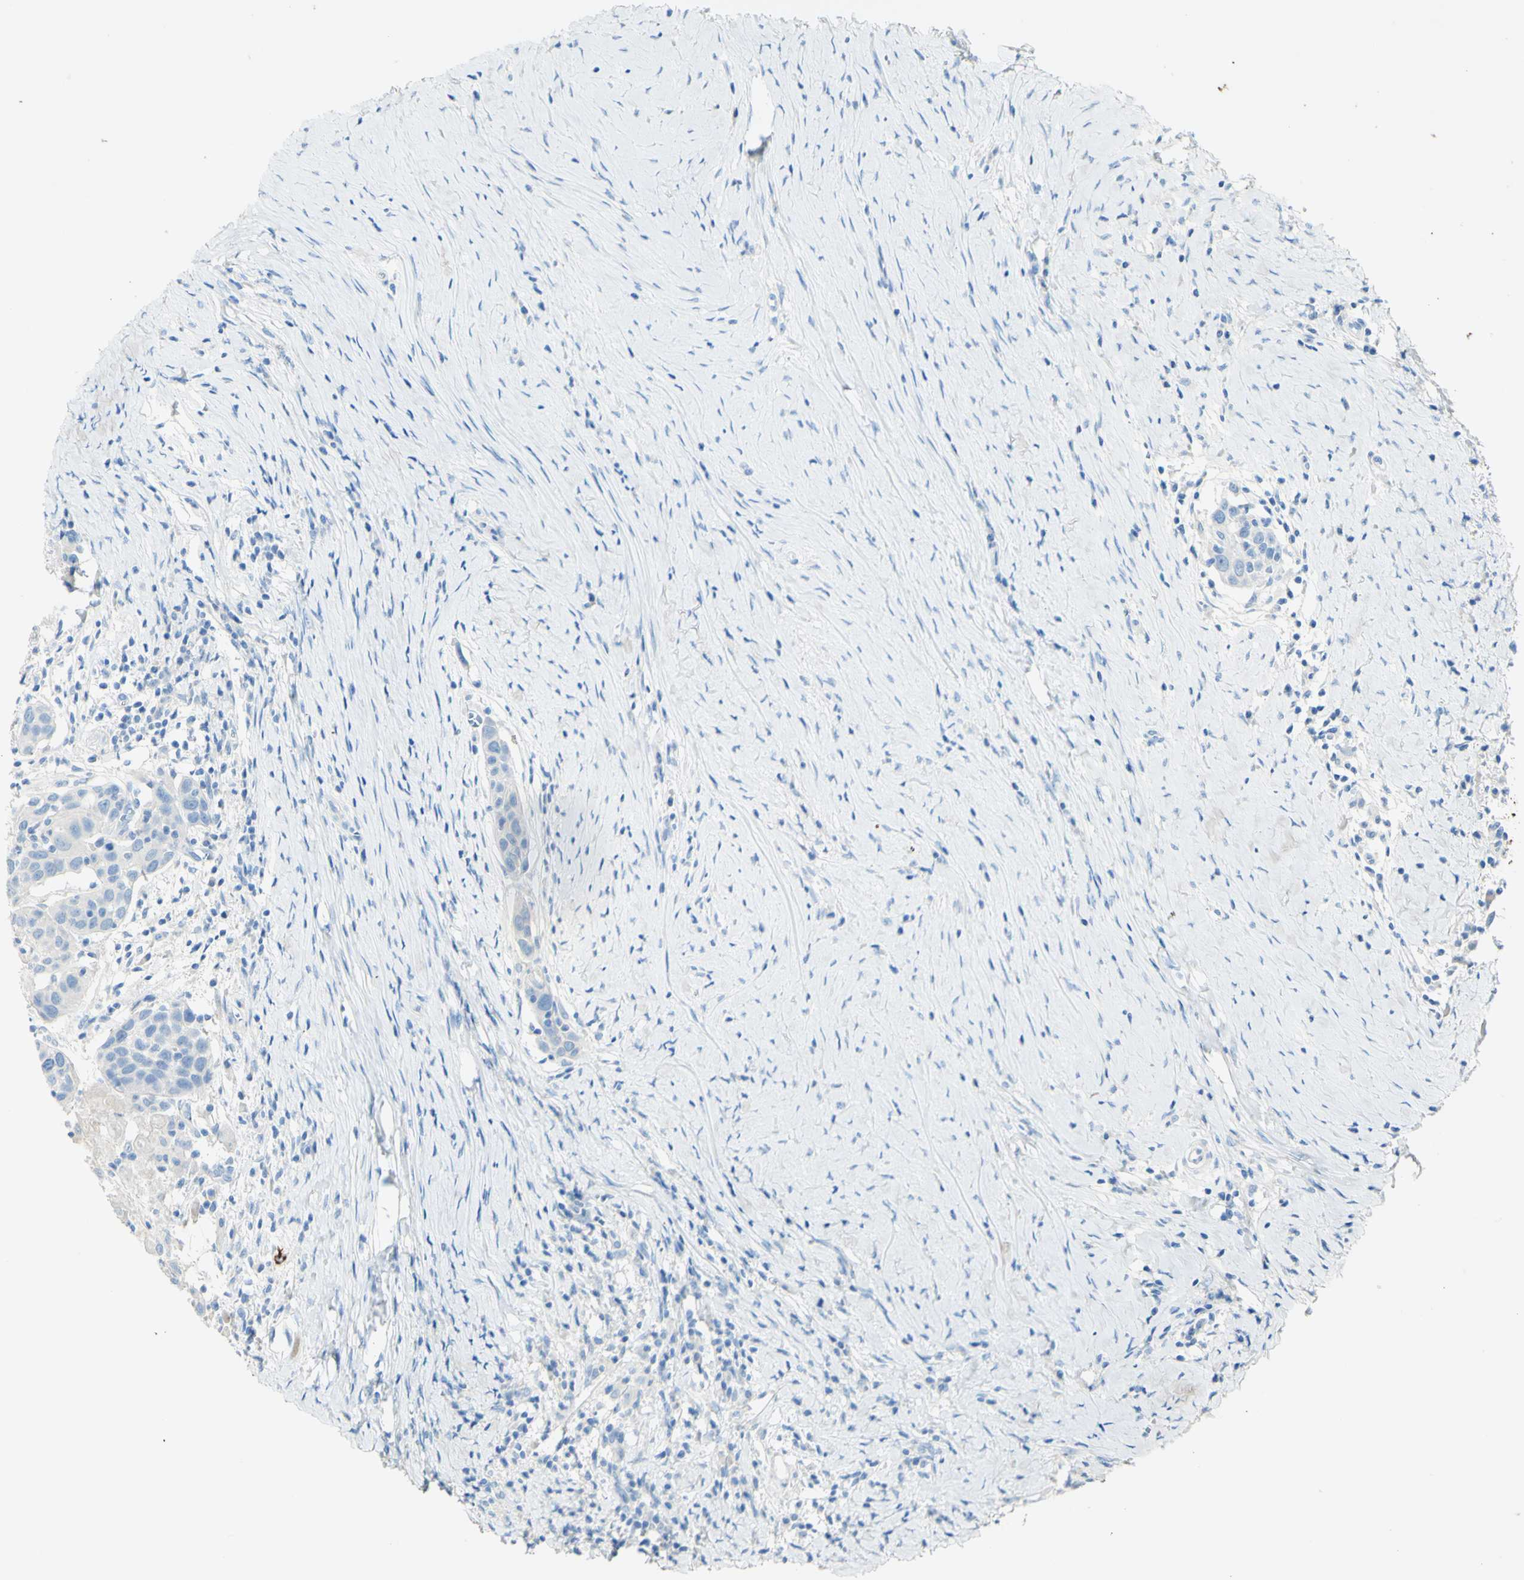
{"staining": {"intensity": "negative", "quantity": "none", "location": "none"}, "tissue": "head and neck cancer", "cell_type": "Tumor cells", "image_type": "cancer", "snomed": [{"axis": "morphology", "description": "Squamous cell carcinoma, NOS"}, {"axis": "topography", "description": "Oral tissue"}, {"axis": "topography", "description": "Head-Neck"}], "caption": "This micrograph is of head and neck squamous cell carcinoma stained with immunohistochemistry (IHC) to label a protein in brown with the nuclei are counter-stained blue. There is no expression in tumor cells.", "gene": "PIGR", "patient": {"sex": "female", "age": 50}}